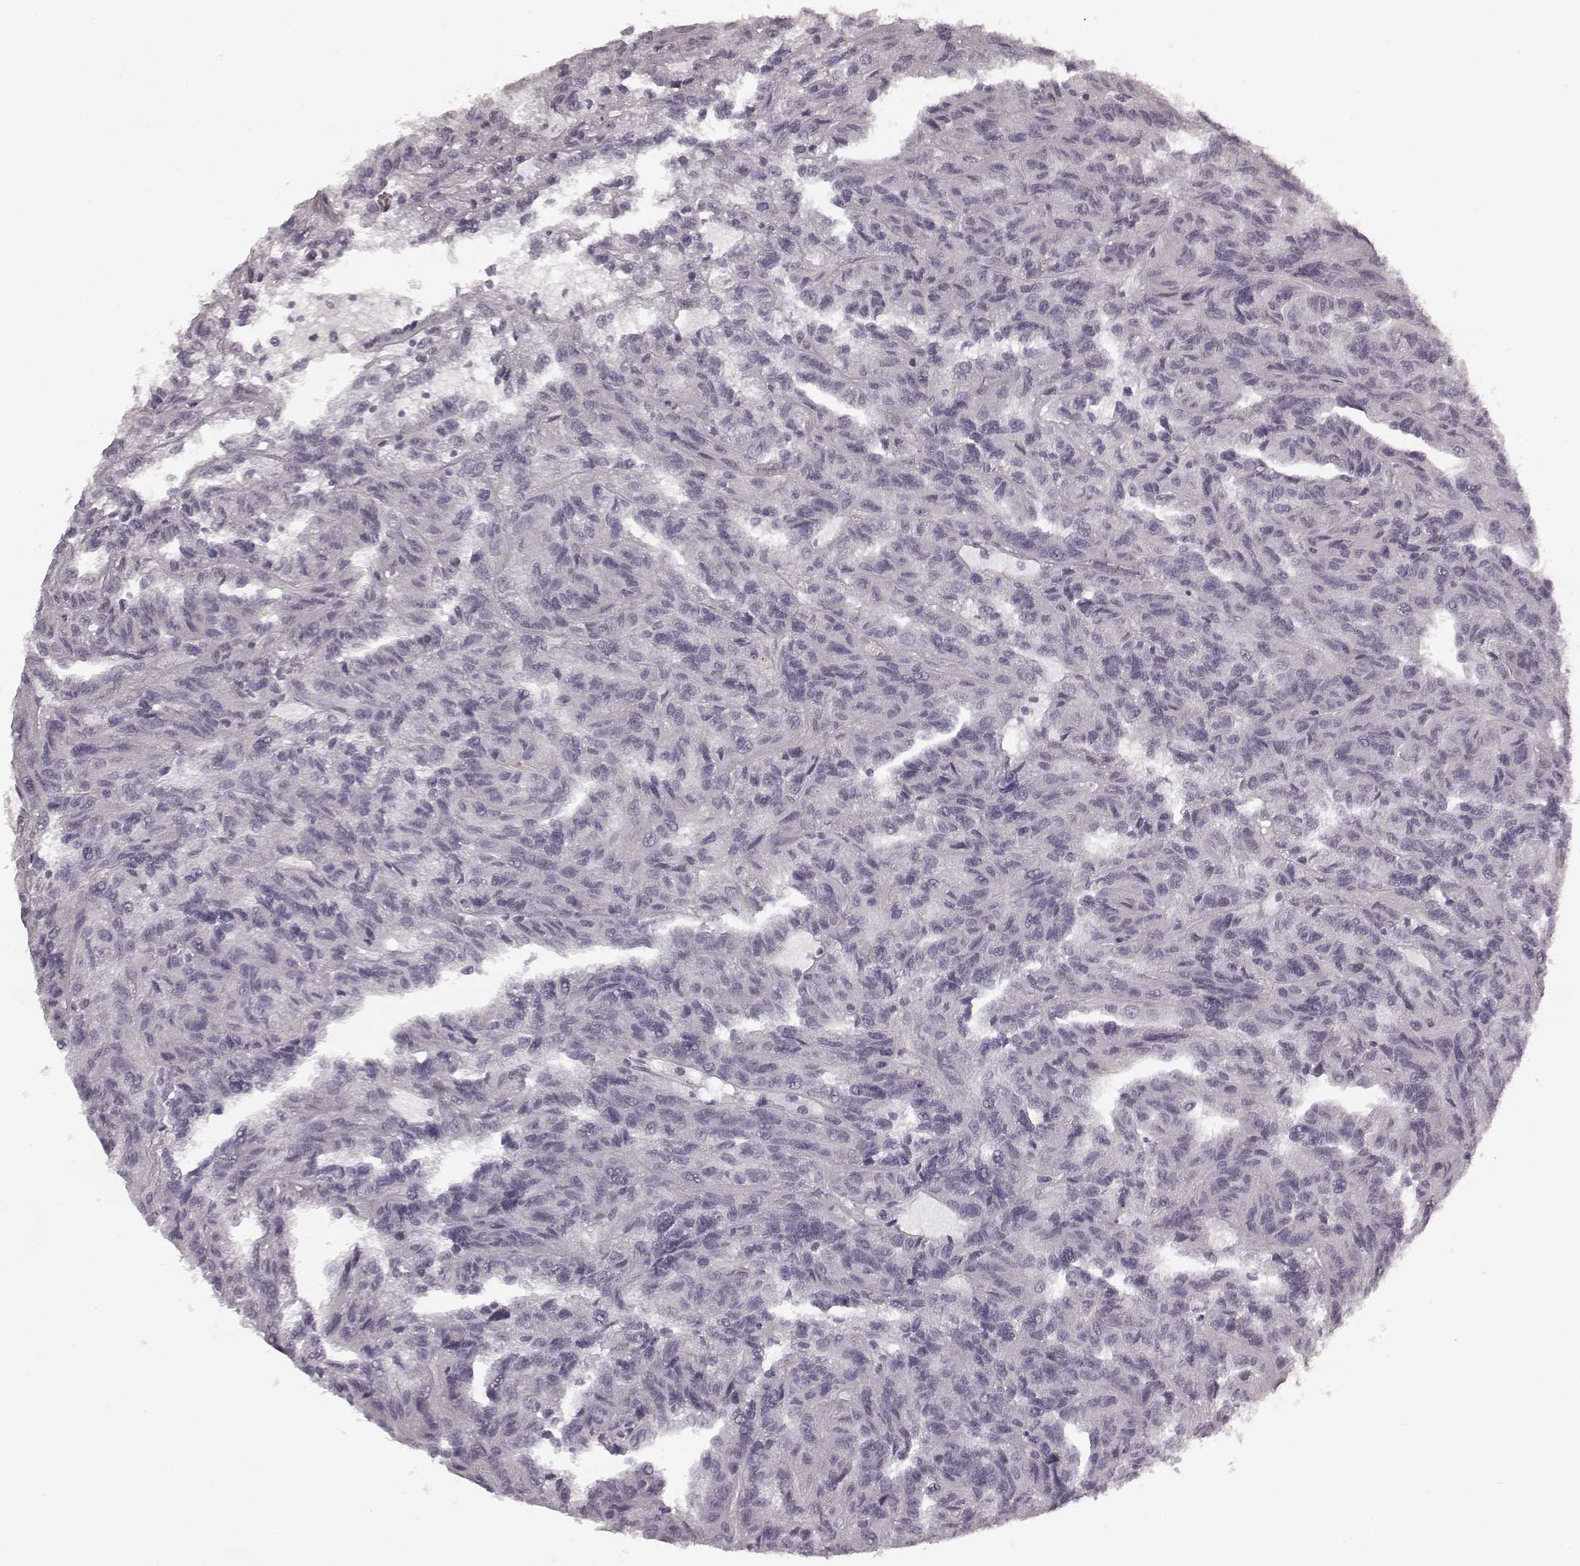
{"staining": {"intensity": "negative", "quantity": "none", "location": "none"}, "tissue": "renal cancer", "cell_type": "Tumor cells", "image_type": "cancer", "snomed": [{"axis": "morphology", "description": "Adenocarcinoma, NOS"}, {"axis": "topography", "description": "Kidney"}], "caption": "IHC micrograph of neoplastic tissue: renal adenocarcinoma stained with DAB demonstrates no significant protein positivity in tumor cells. (Immunohistochemistry, brightfield microscopy, high magnification).", "gene": "RIT2", "patient": {"sex": "male", "age": 79}}